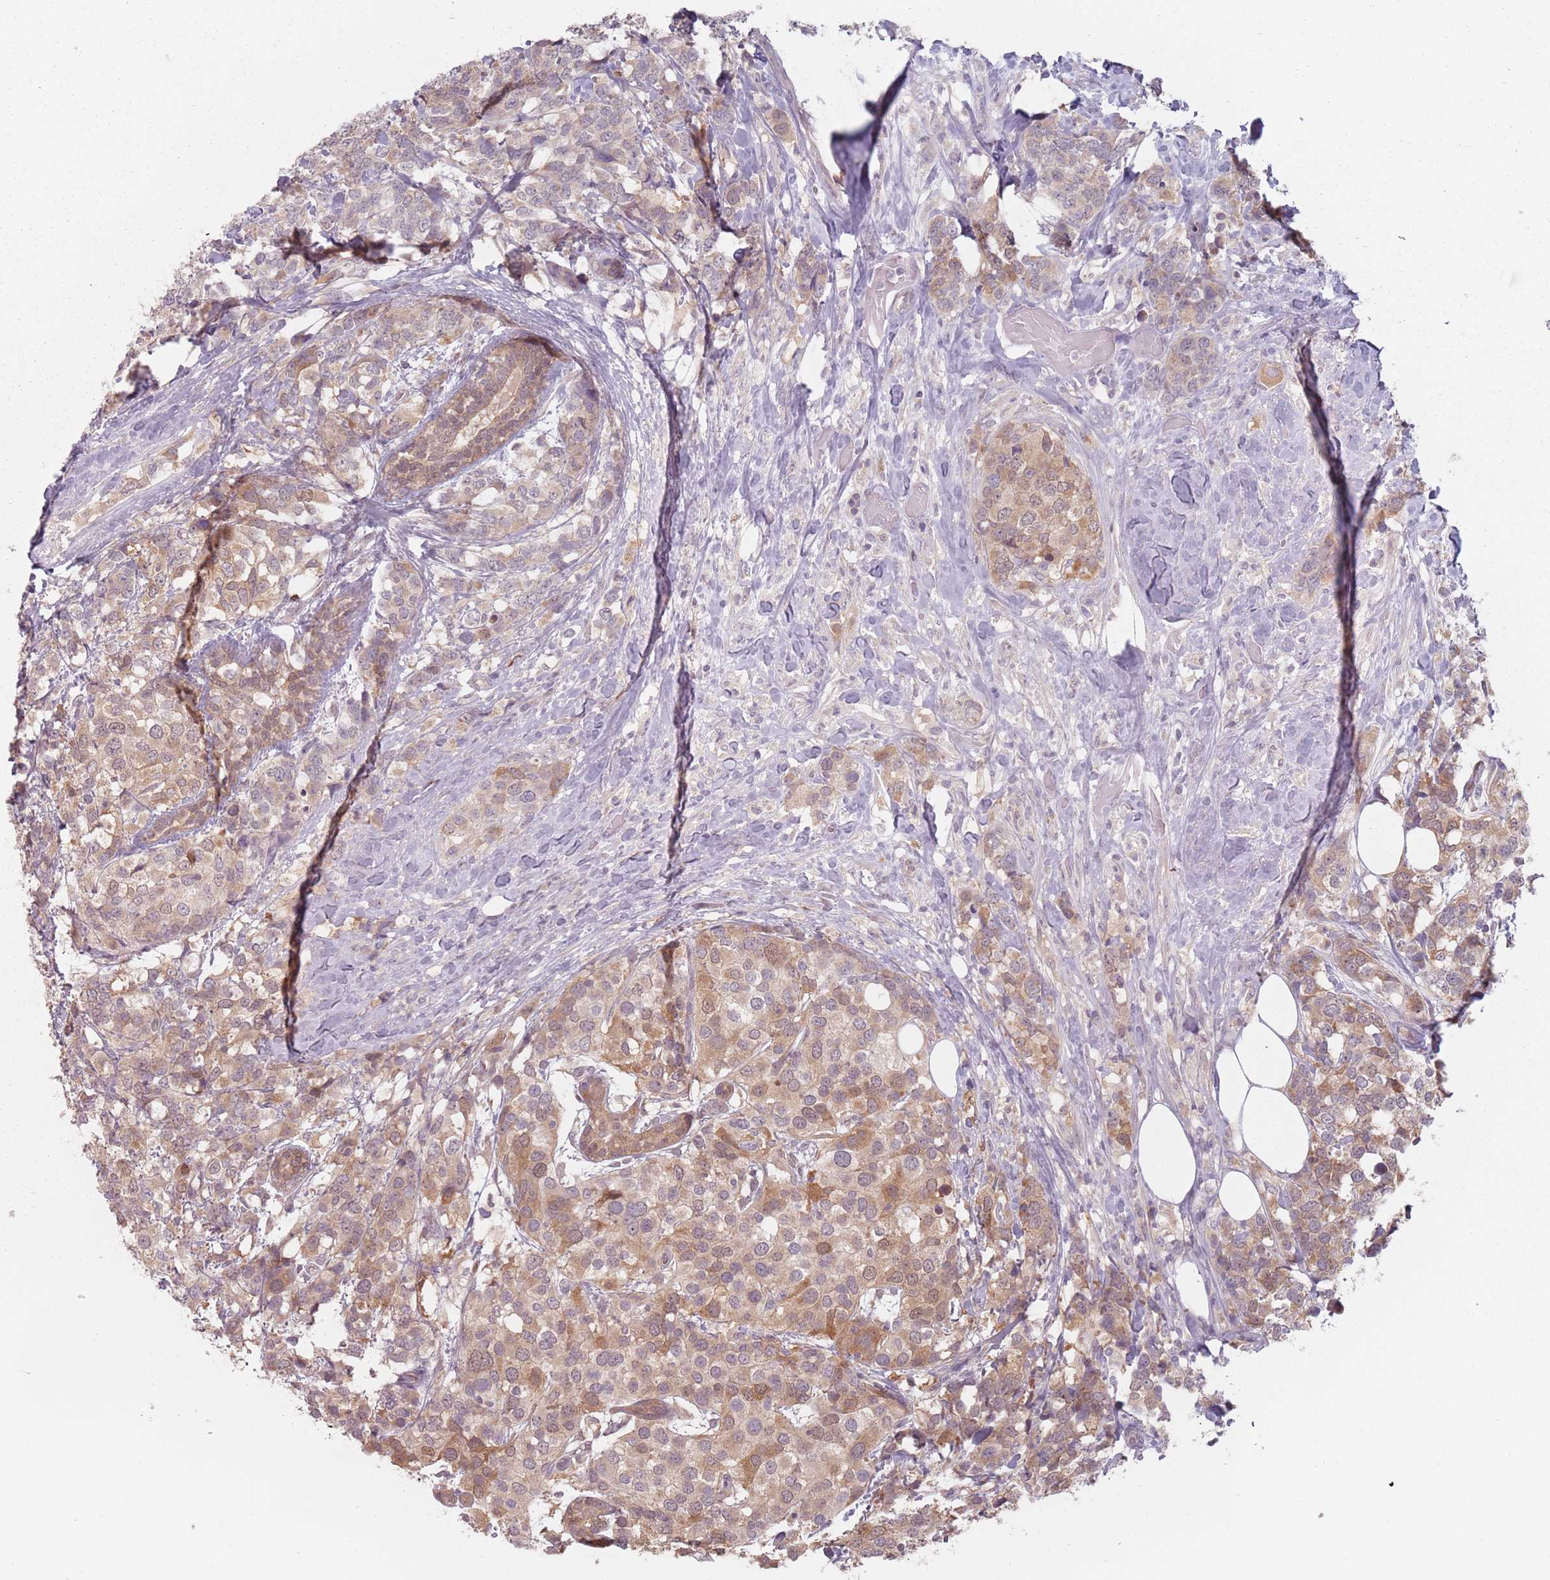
{"staining": {"intensity": "moderate", "quantity": "25%-75%", "location": "cytoplasmic/membranous,nuclear"}, "tissue": "breast cancer", "cell_type": "Tumor cells", "image_type": "cancer", "snomed": [{"axis": "morphology", "description": "Lobular carcinoma"}, {"axis": "topography", "description": "Breast"}], "caption": "Tumor cells display medium levels of moderate cytoplasmic/membranous and nuclear positivity in about 25%-75% of cells in breast cancer (lobular carcinoma). Nuclei are stained in blue.", "gene": "NAXE", "patient": {"sex": "female", "age": 59}}